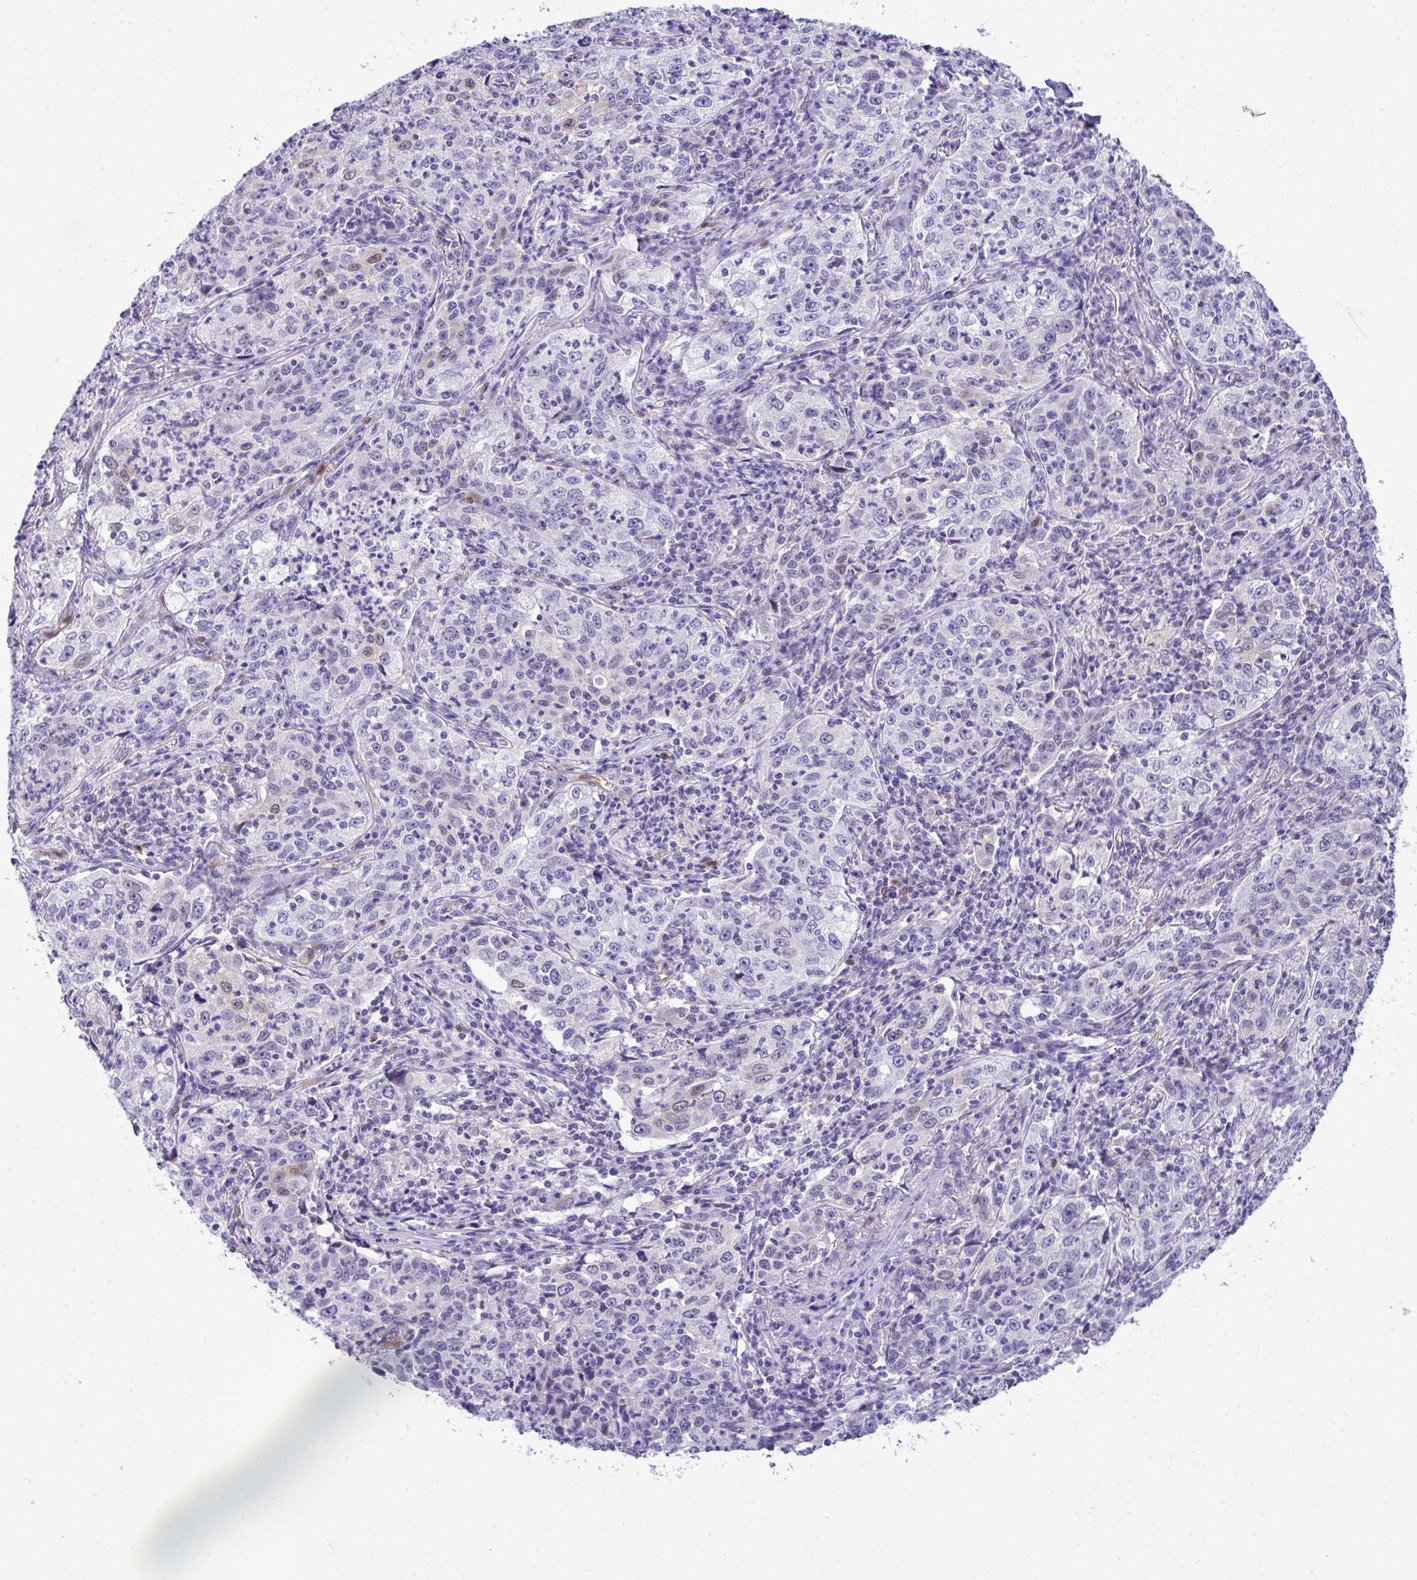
{"staining": {"intensity": "negative", "quantity": "none", "location": "none"}, "tissue": "lung cancer", "cell_type": "Tumor cells", "image_type": "cancer", "snomed": [{"axis": "morphology", "description": "Squamous cell carcinoma, NOS"}, {"axis": "topography", "description": "Lung"}], "caption": "This is an immunohistochemistry (IHC) micrograph of squamous cell carcinoma (lung). There is no expression in tumor cells.", "gene": "PGM2L1", "patient": {"sex": "male", "age": 71}}